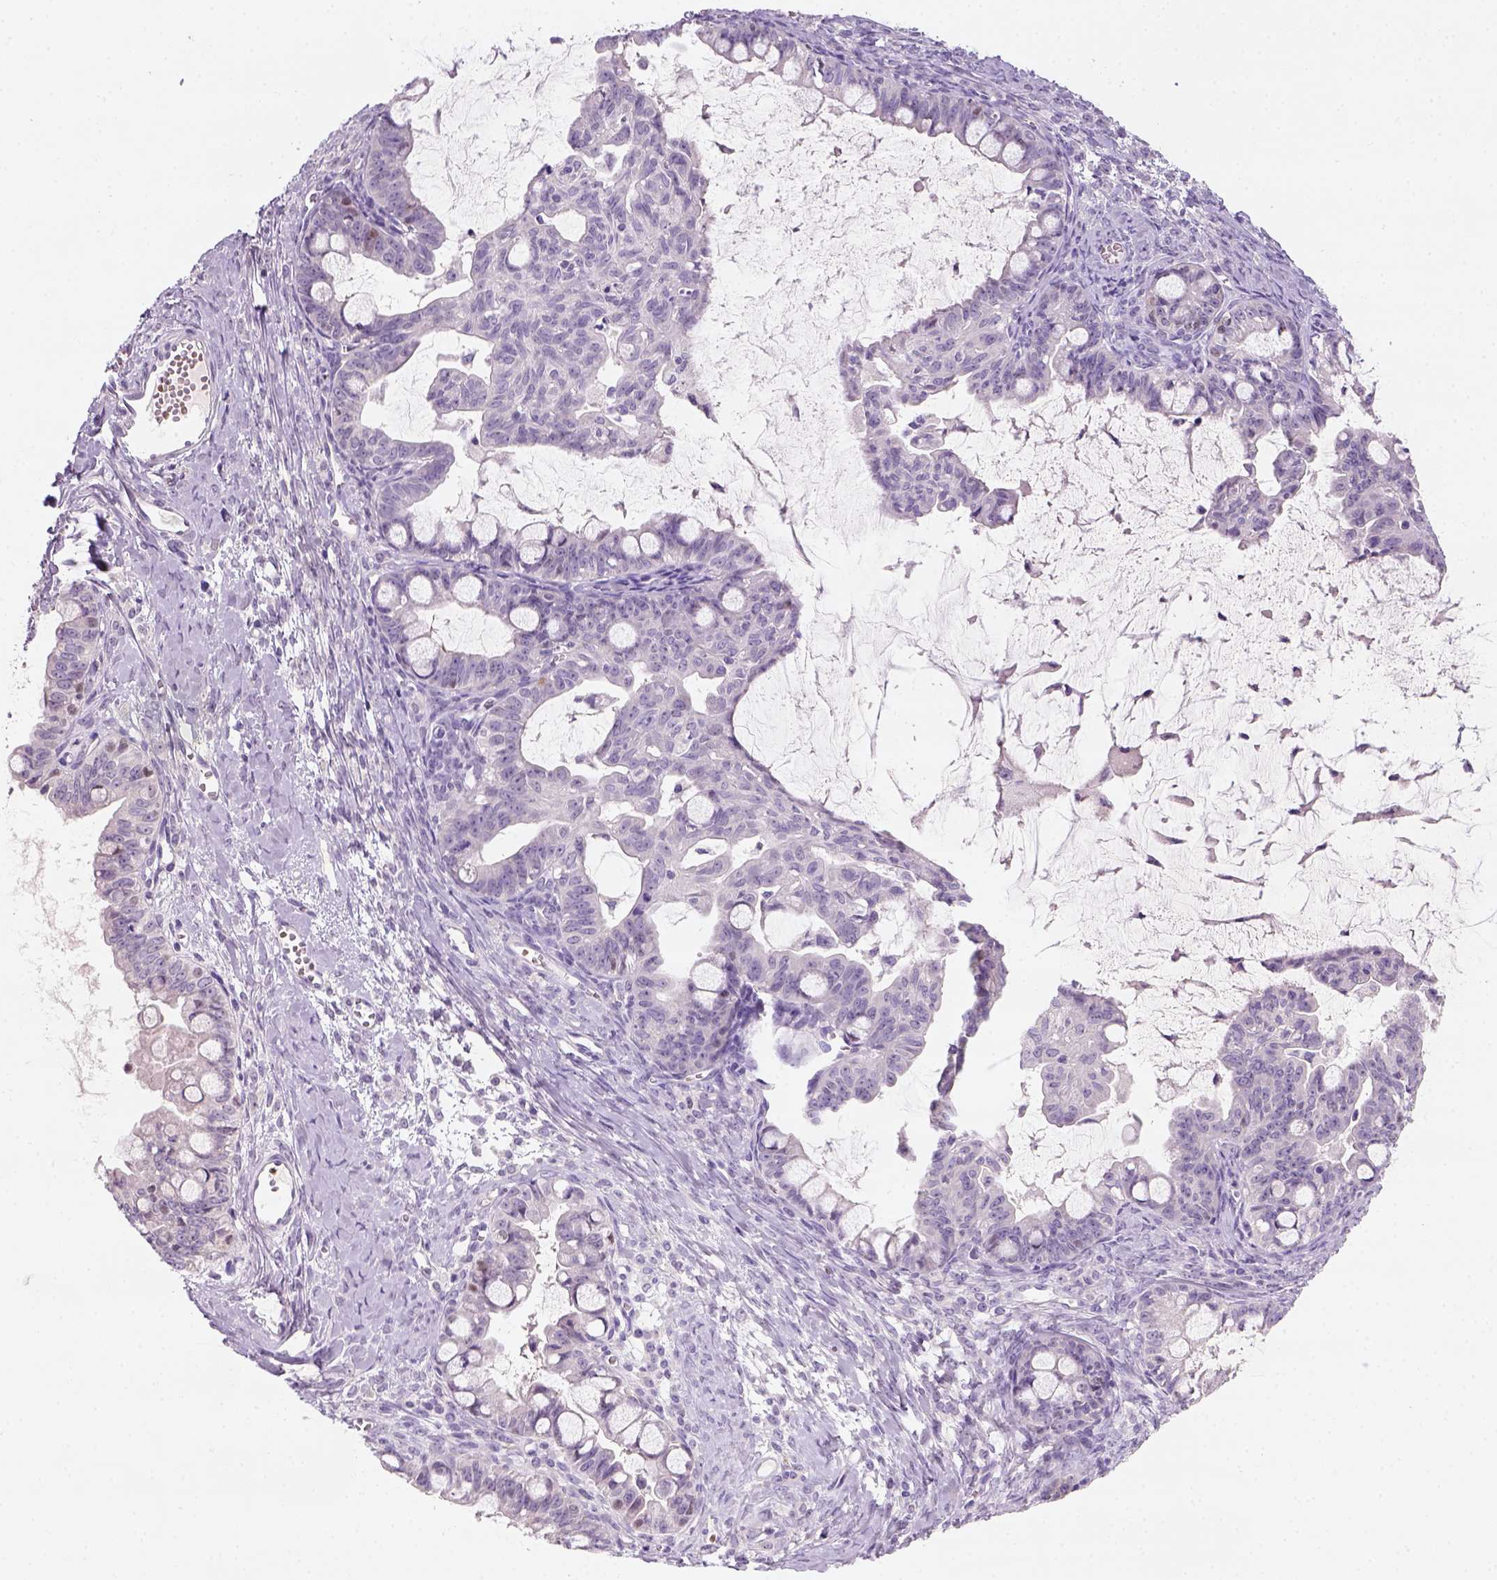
{"staining": {"intensity": "negative", "quantity": "none", "location": "none"}, "tissue": "ovarian cancer", "cell_type": "Tumor cells", "image_type": "cancer", "snomed": [{"axis": "morphology", "description": "Cystadenocarcinoma, mucinous, NOS"}, {"axis": "topography", "description": "Ovary"}], "caption": "The immunohistochemistry (IHC) histopathology image has no significant positivity in tumor cells of ovarian cancer (mucinous cystadenocarcinoma) tissue.", "gene": "ZMAT4", "patient": {"sex": "female", "age": 63}}